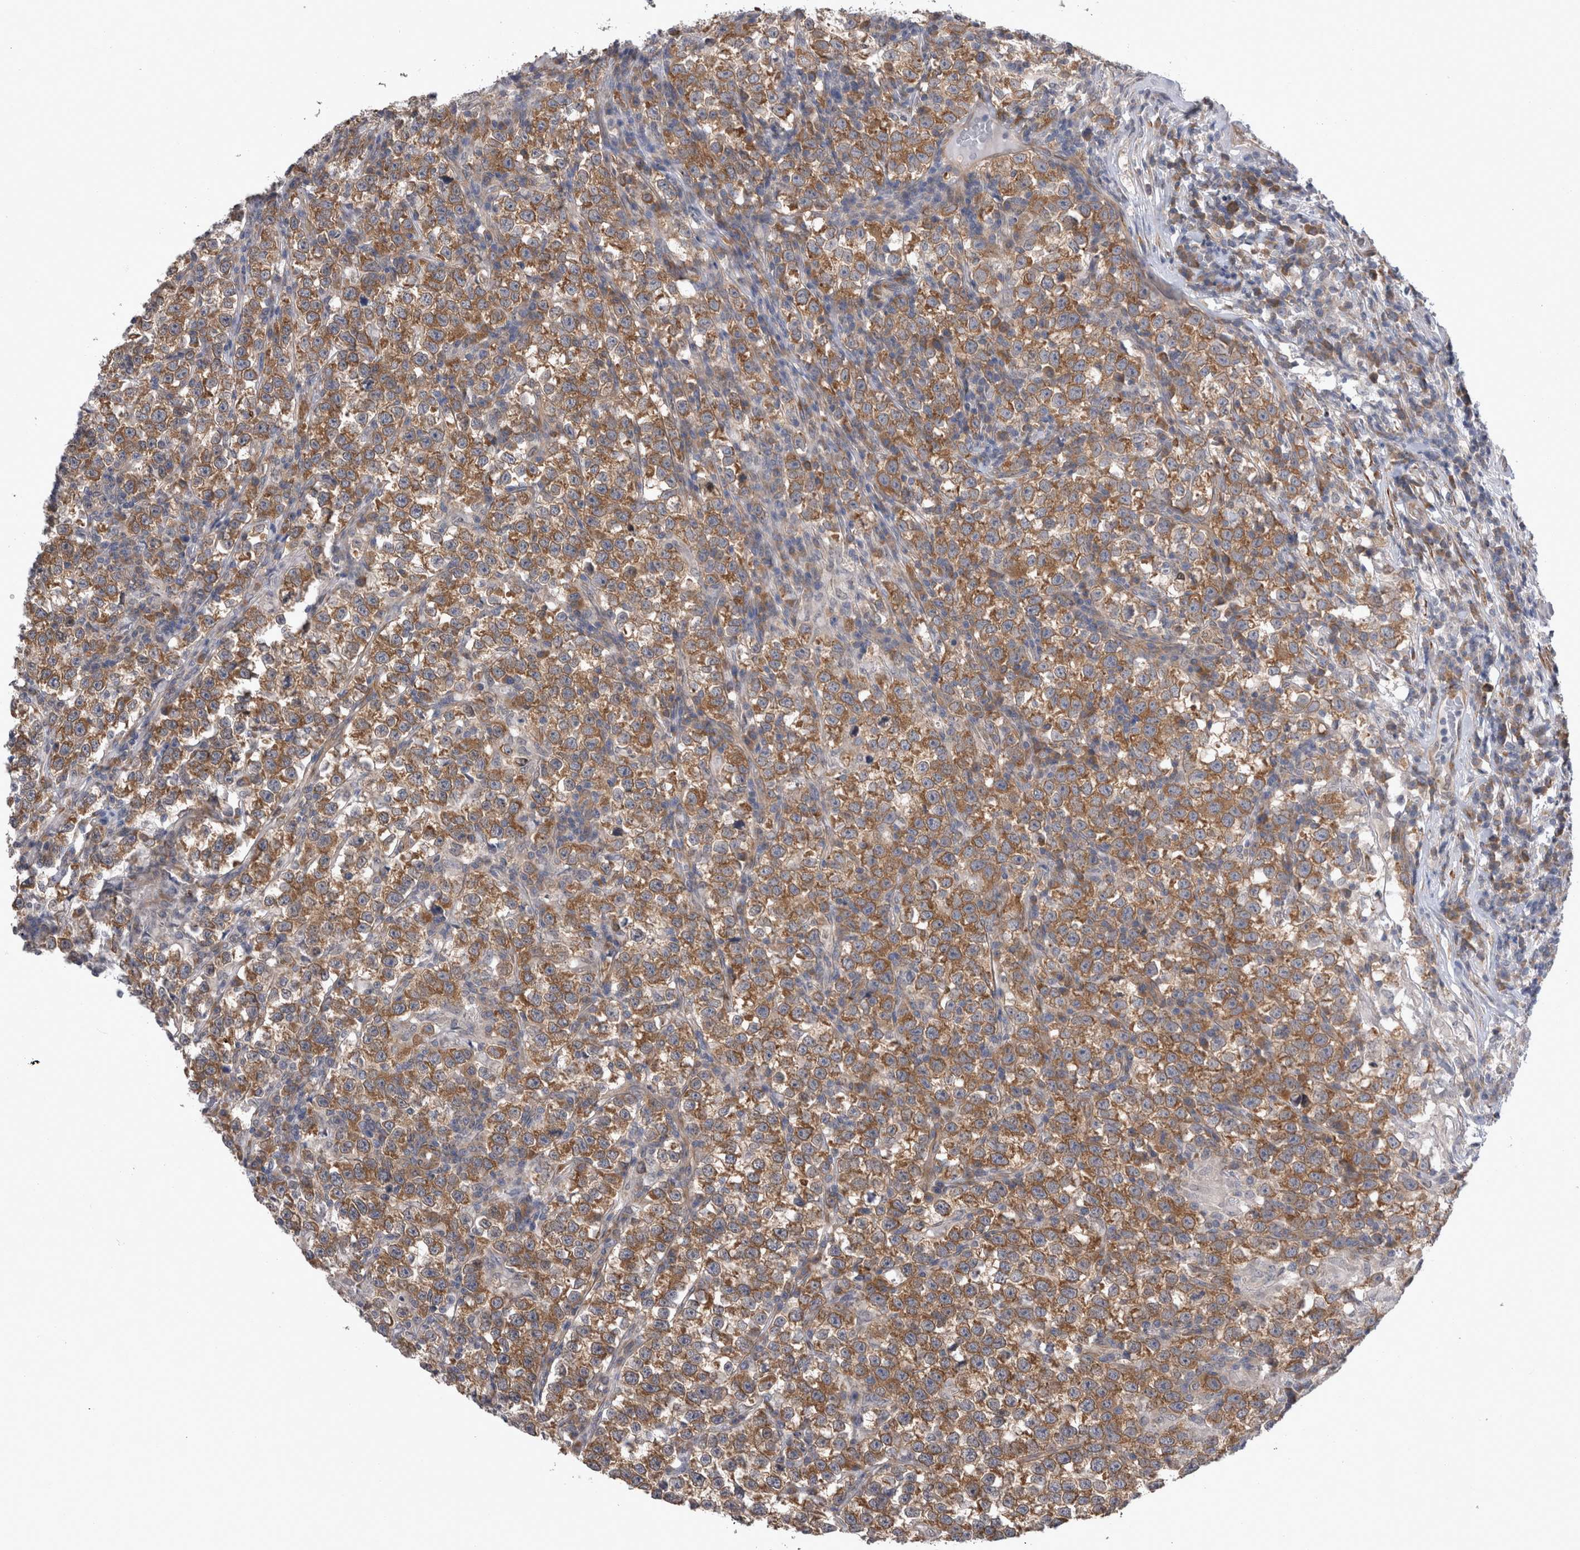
{"staining": {"intensity": "moderate", "quantity": ">75%", "location": "cytoplasmic/membranous"}, "tissue": "testis cancer", "cell_type": "Tumor cells", "image_type": "cancer", "snomed": [{"axis": "morphology", "description": "Normal tissue, NOS"}, {"axis": "morphology", "description": "Seminoma, NOS"}, {"axis": "topography", "description": "Testis"}], "caption": "Moderate cytoplasmic/membranous expression is appreciated in approximately >75% of tumor cells in testis seminoma. Nuclei are stained in blue.", "gene": "DDX6", "patient": {"sex": "male", "age": 43}}